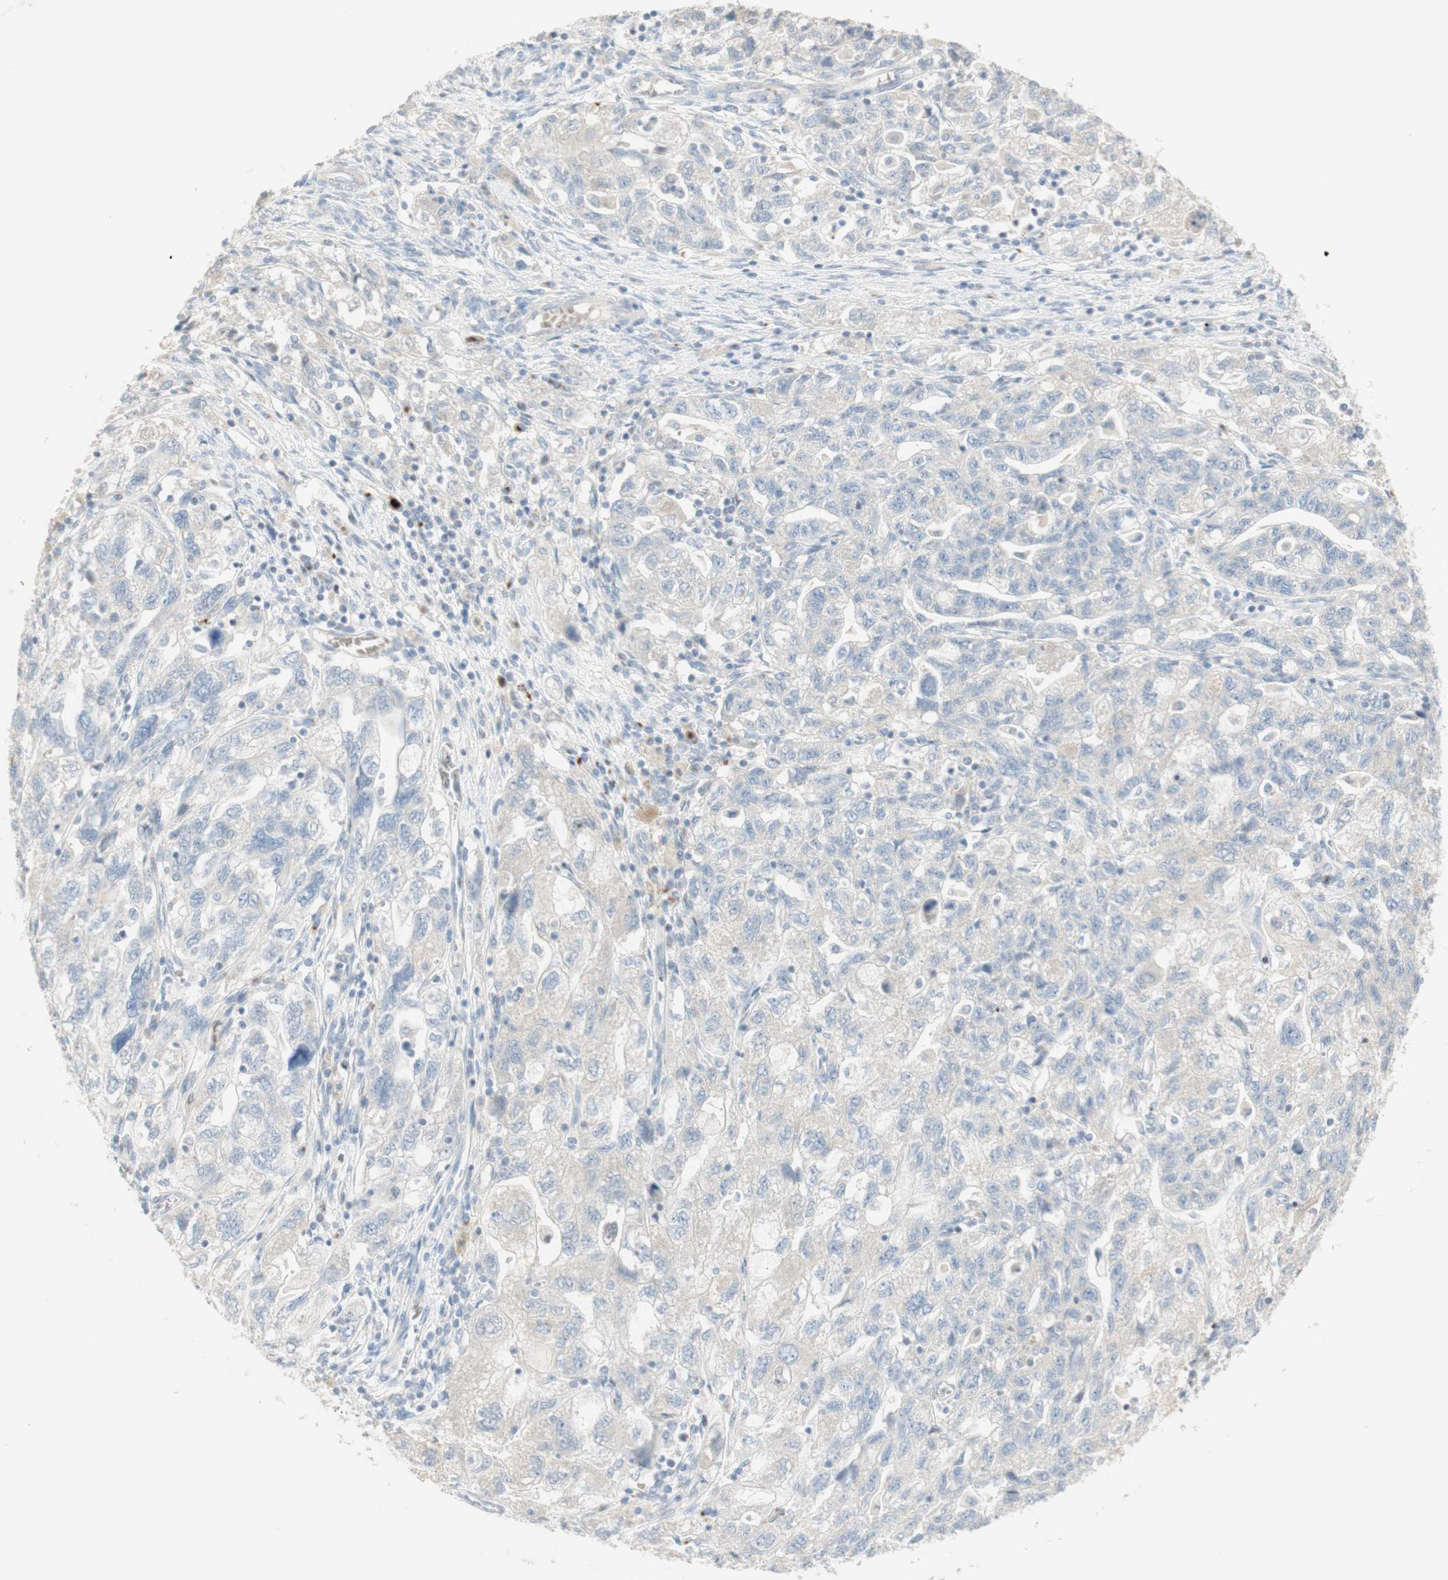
{"staining": {"intensity": "negative", "quantity": "none", "location": "none"}, "tissue": "ovarian cancer", "cell_type": "Tumor cells", "image_type": "cancer", "snomed": [{"axis": "morphology", "description": "Carcinoma, NOS"}, {"axis": "morphology", "description": "Cystadenocarcinoma, serous, NOS"}, {"axis": "topography", "description": "Ovary"}], "caption": "DAB (3,3'-diaminobenzidine) immunohistochemical staining of carcinoma (ovarian) shows no significant staining in tumor cells.", "gene": "MANEA", "patient": {"sex": "female", "age": 69}}